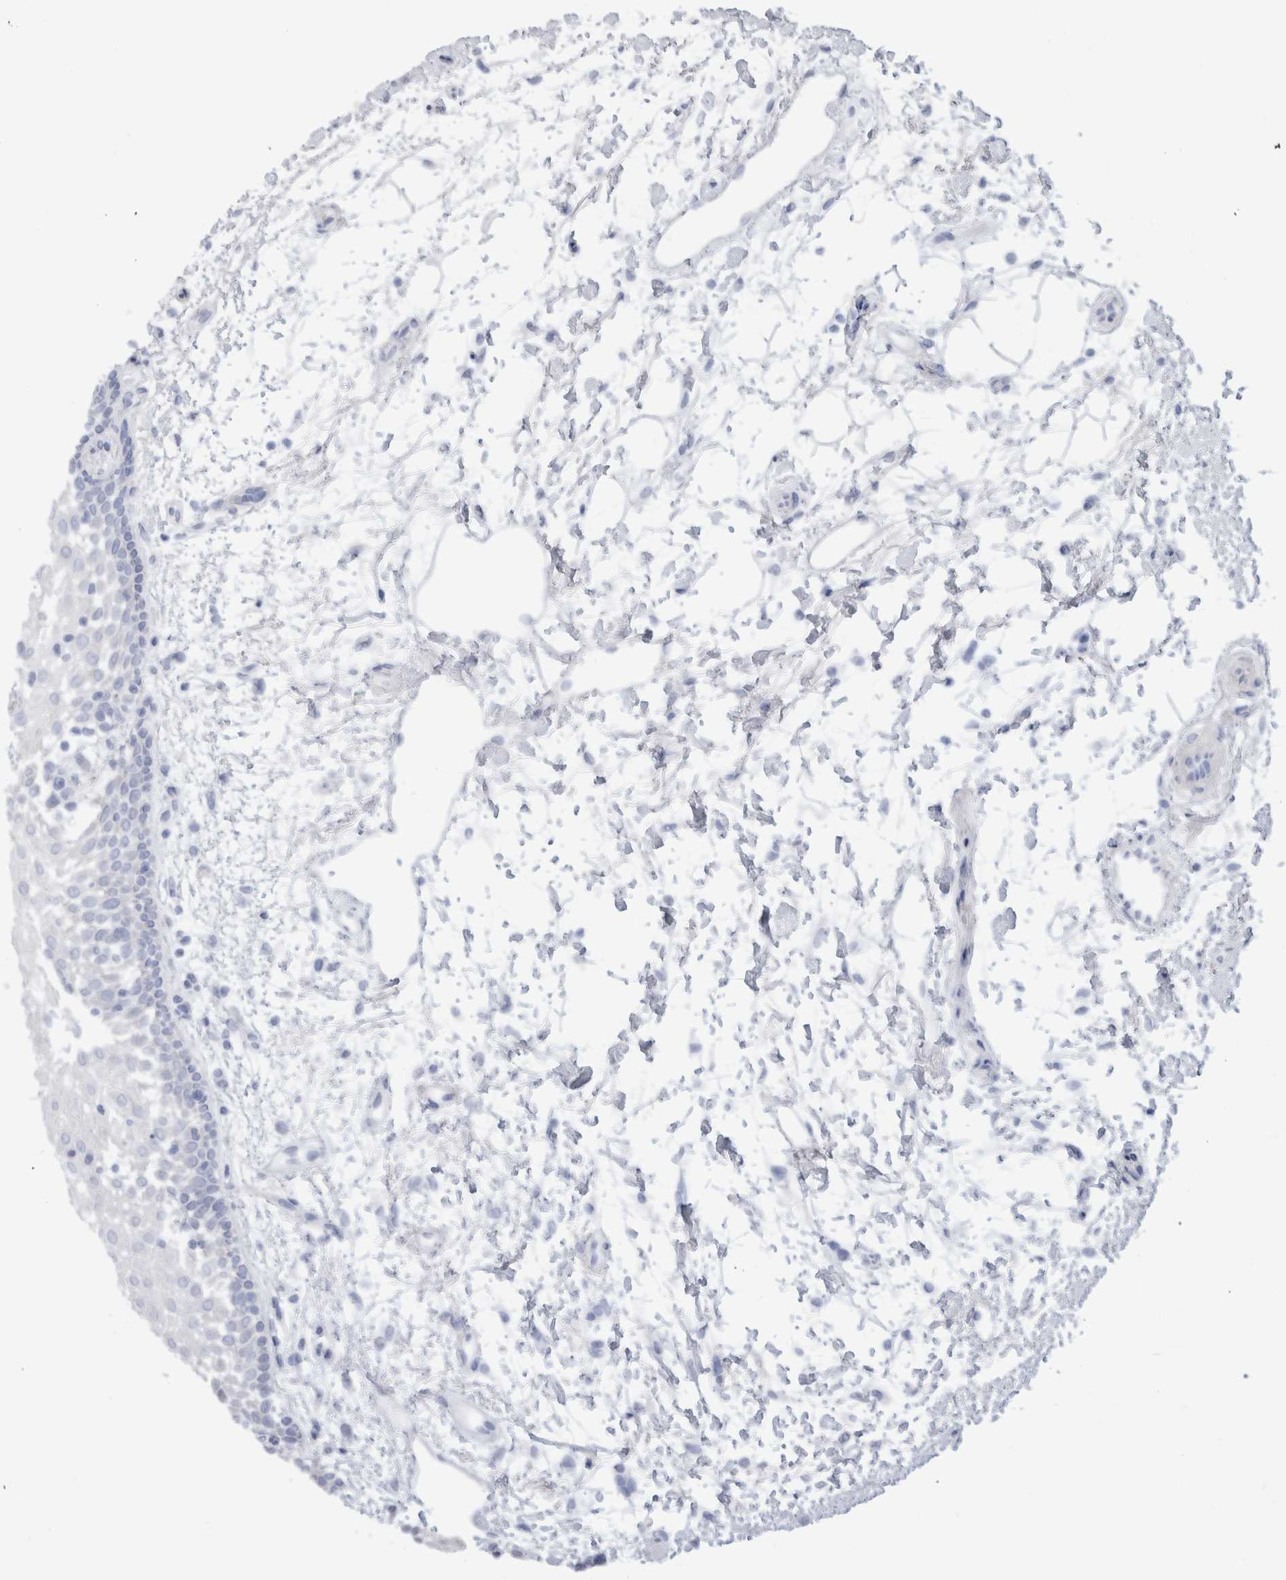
{"staining": {"intensity": "moderate", "quantity": "25%-75%", "location": "cytoplasmic/membranous"}, "tissue": "oral mucosa", "cell_type": "Squamous epithelial cells", "image_type": "normal", "snomed": [{"axis": "morphology", "description": "Normal tissue, NOS"}, {"axis": "topography", "description": "Skeletal muscle"}, {"axis": "topography", "description": "Oral tissue"}, {"axis": "topography", "description": "Peripheral nerve tissue"}], "caption": "Squamous epithelial cells reveal medium levels of moderate cytoplasmic/membranous positivity in approximately 25%-75% of cells in normal human oral mucosa.", "gene": "BICD2", "patient": {"sex": "female", "age": 84}}